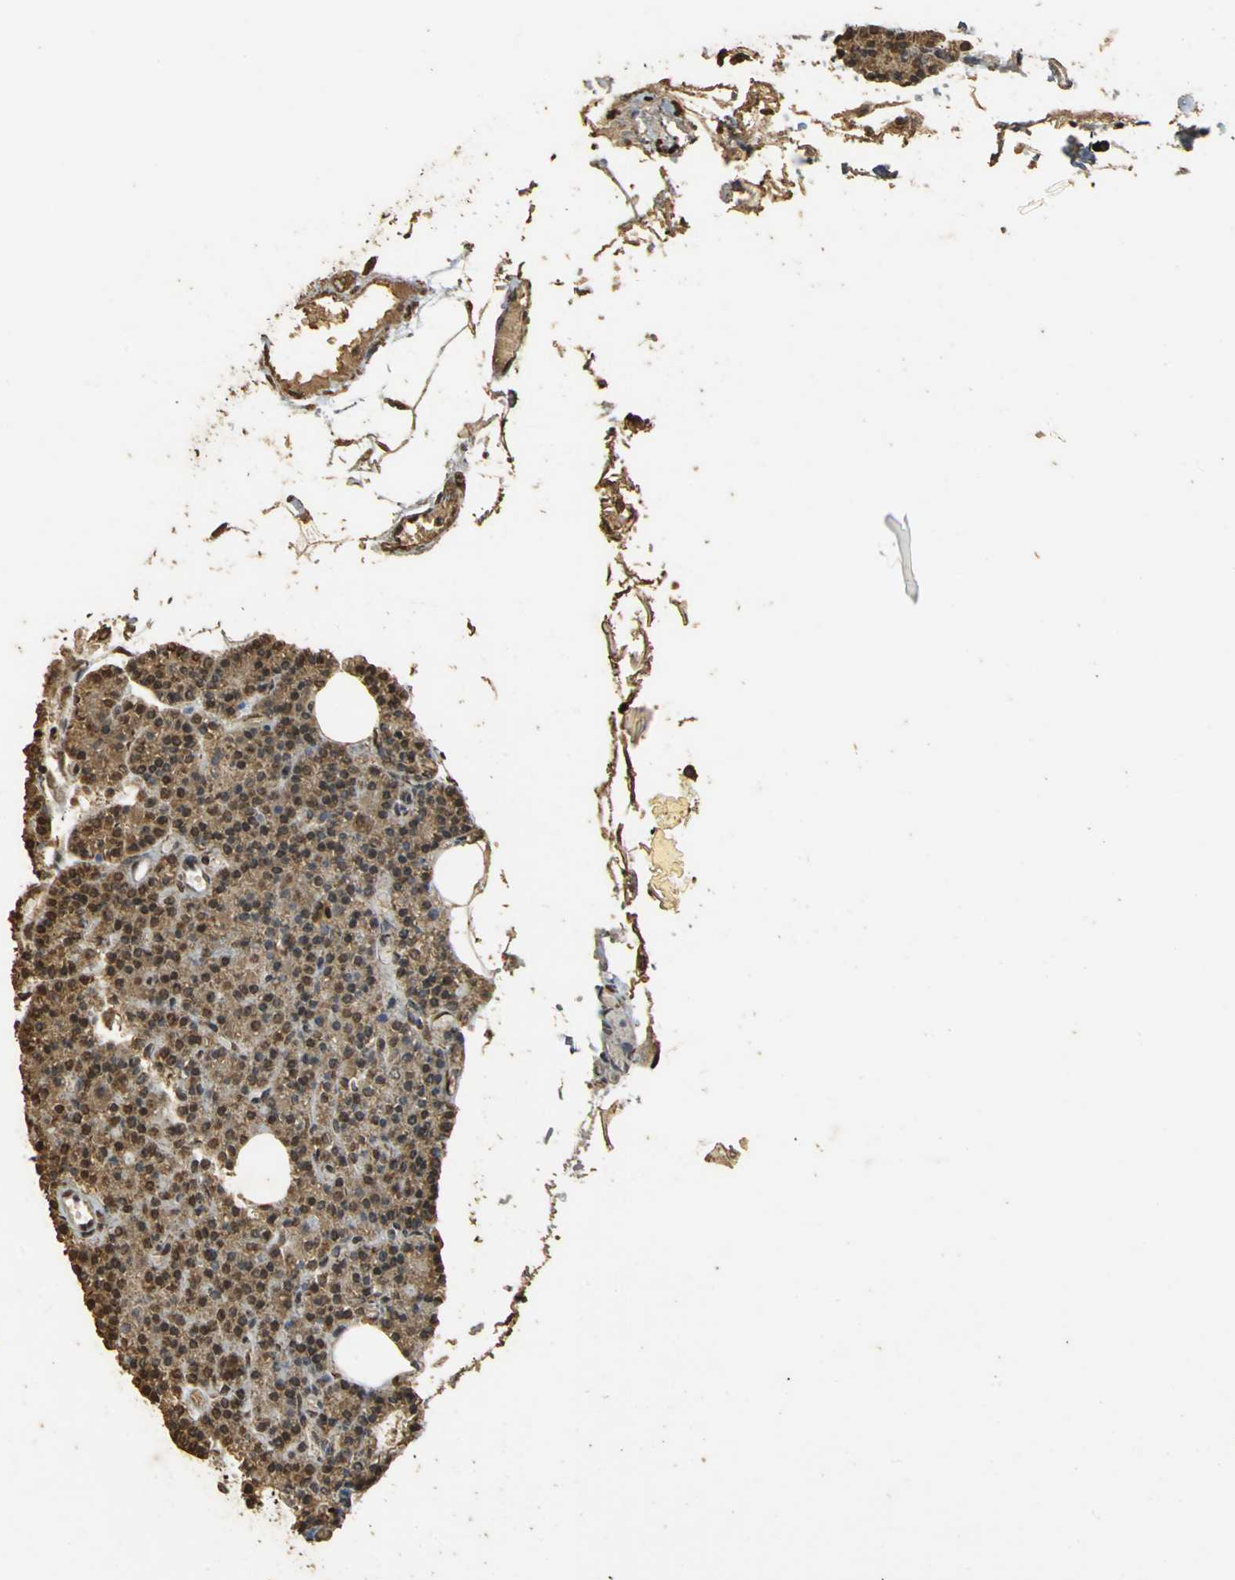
{"staining": {"intensity": "moderate", "quantity": ">75%", "location": "cytoplasmic/membranous"}, "tissue": "parathyroid gland", "cell_type": "Glandular cells", "image_type": "normal", "snomed": [{"axis": "morphology", "description": "Normal tissue, NOS"}, {"axis": "topography", "description": "Parathyroid gland"}], "caption": "This image displays immunohistochemistry (IHC) staining of normal parathyroid gland, with medium moderate cytoplasmic/membranous positivity in about >75% of glandular cells.", "gene": "ACSL4", "patient": {"sex": "female", "age": 60}}